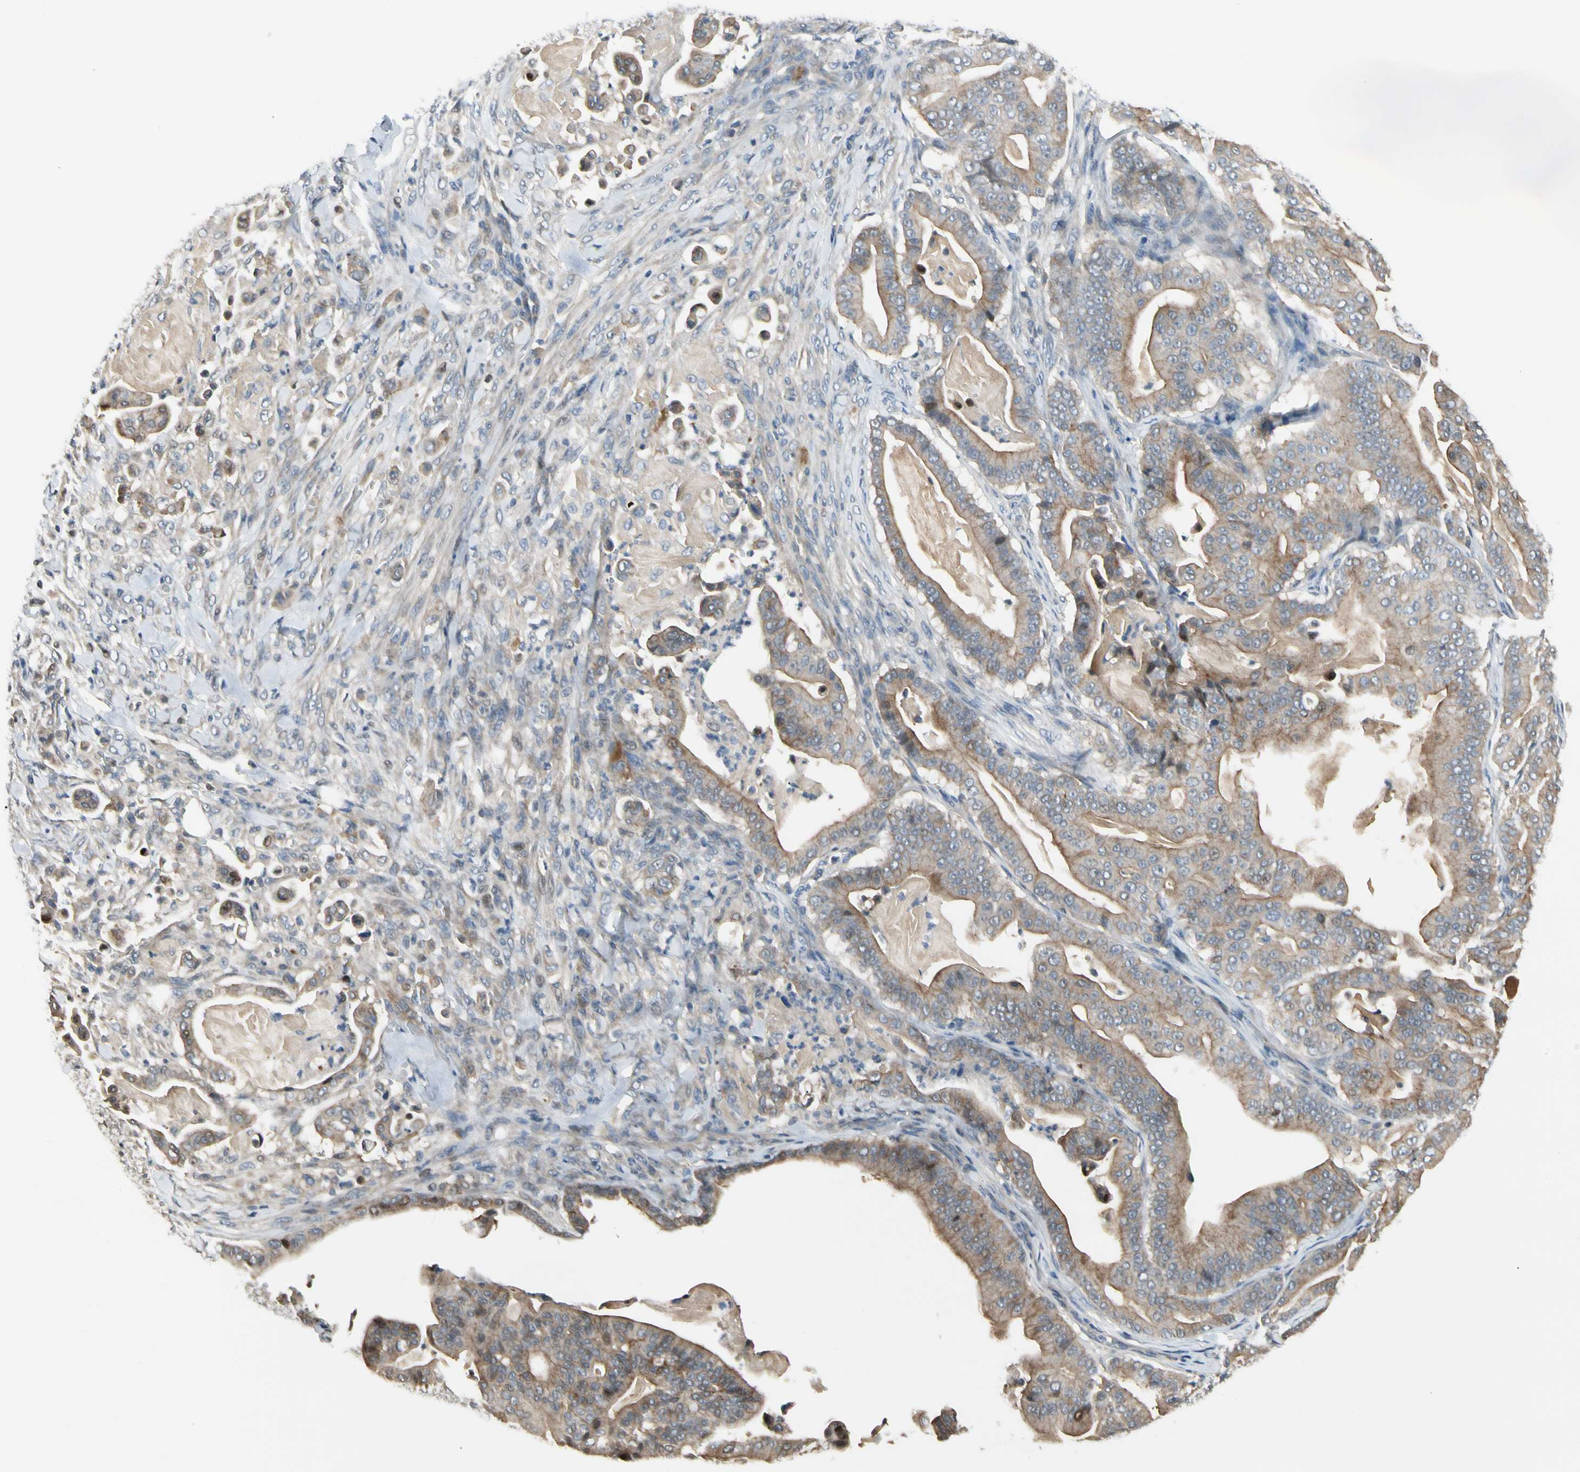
{"staining": {"intensity": "moderate", "quantity": "25%-75%", "location": "cytoplasmic/membranous"}, "tissue": "pancreatic cancer", "cell_type": "Tumor cells", "image_type": "cancer", "snomed": [{"axis": "morphology", "description": "Adenocarcinoma, NOS"}, {"axis": "topography", "description": "Pancreas"}], "caption": "The micrograph demonstrates staining of pancreatic cancer (adenocarcinoma), revealing moderate cytoplasmic/membranous protein expression (brown color) within tumor cells.", "gene": "P3H2", "patient": {"sex": "male", "age": 63}}